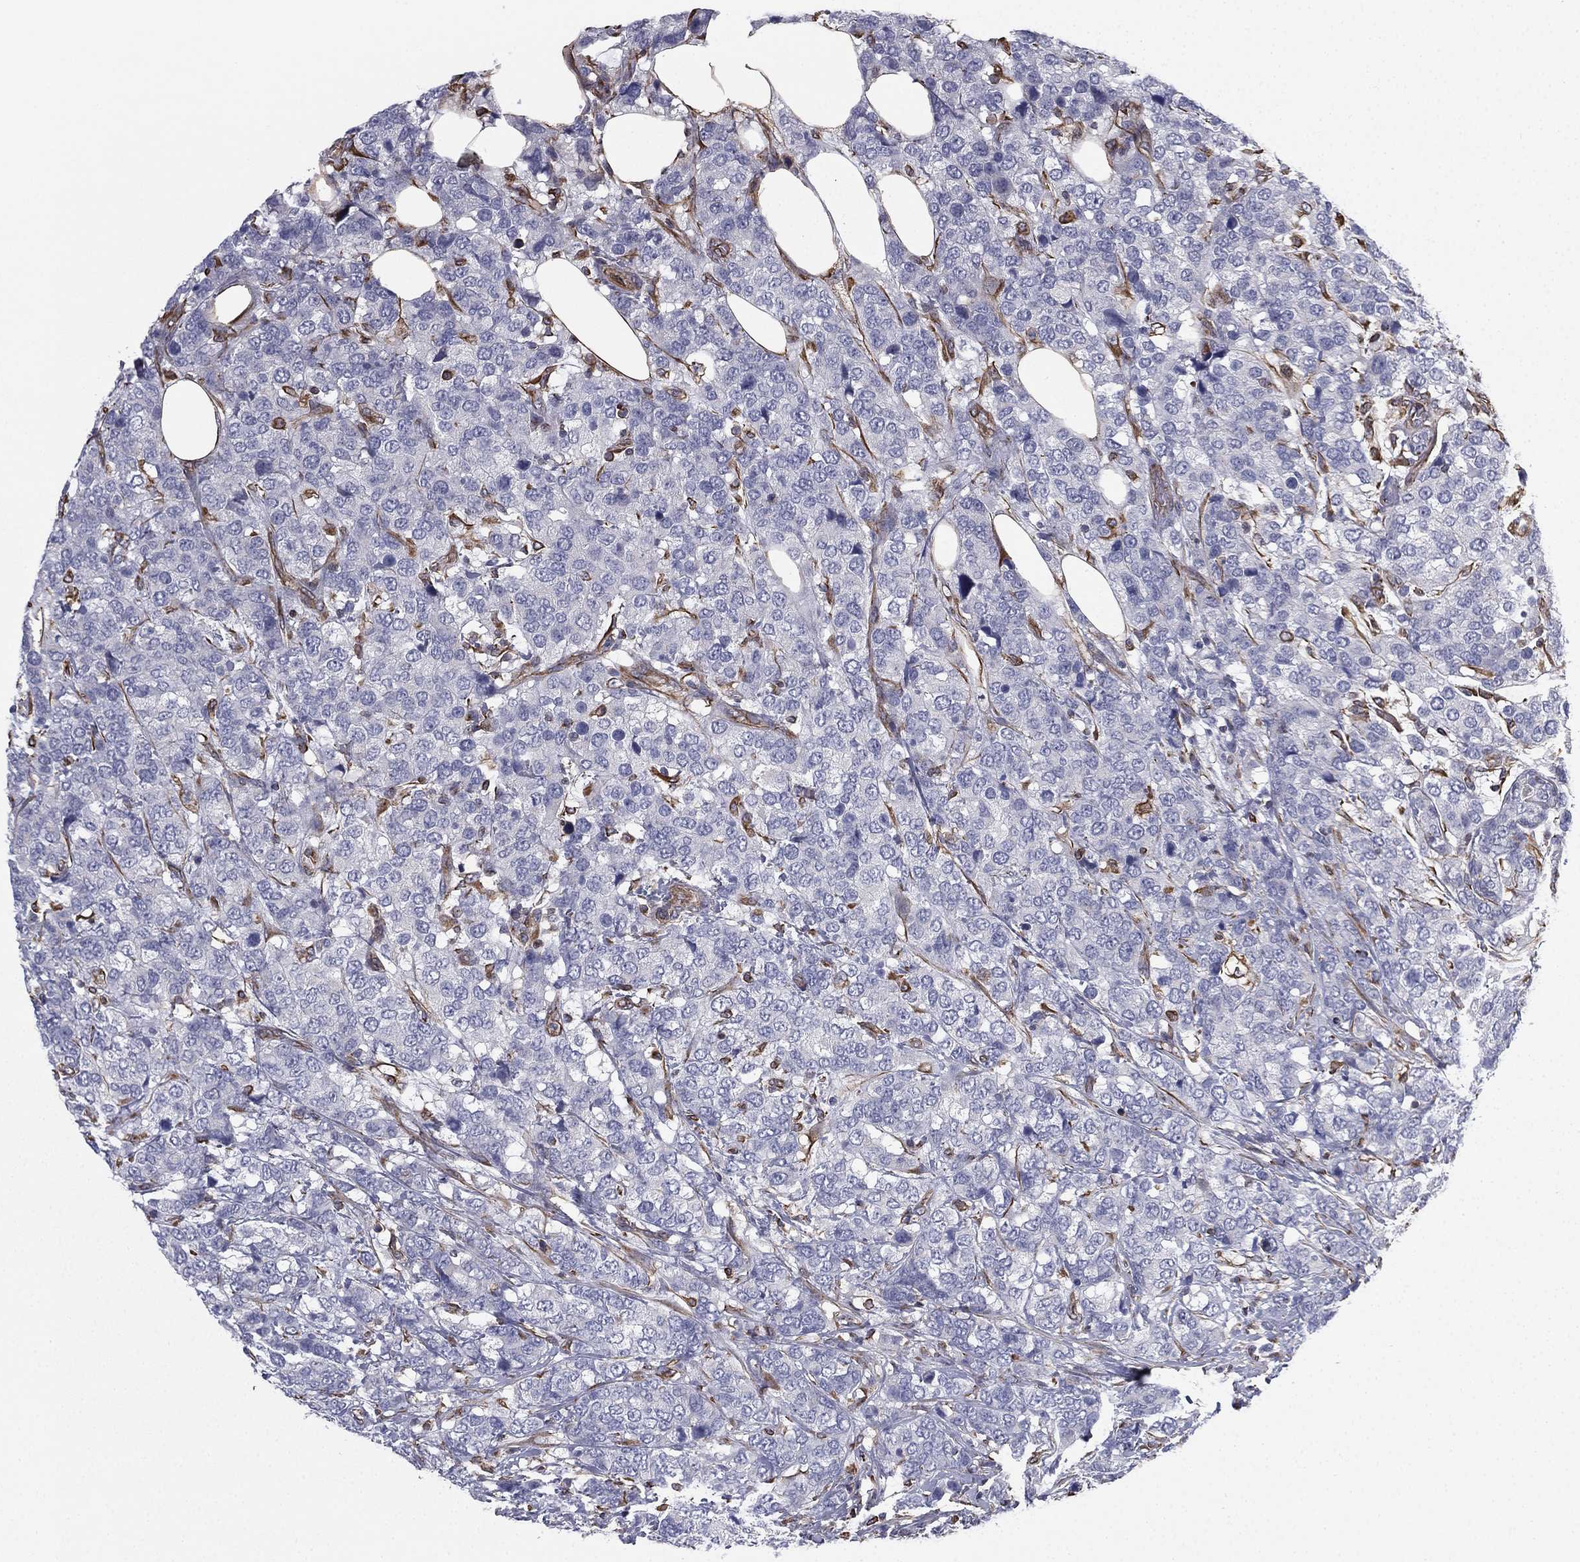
{"staining": {"intensity": "negative", "quantity": "none", "location": "none"}, "tissue": "breast cancer", "cell_type": "Tumor cells", "image_type": "cancer", "snomed": [{"axis": "morphology", "description": "Lobular carcinoma"}, {"axis": "topography", "description": "Breast"}], "caption": "The immunohistochemistry (IHC) micrograph has no significant expression in tumor cells of breast lobular carcinoma tissue.", "gene": "SCUBE1", "patient": {"sex": "female", "age": 59}}